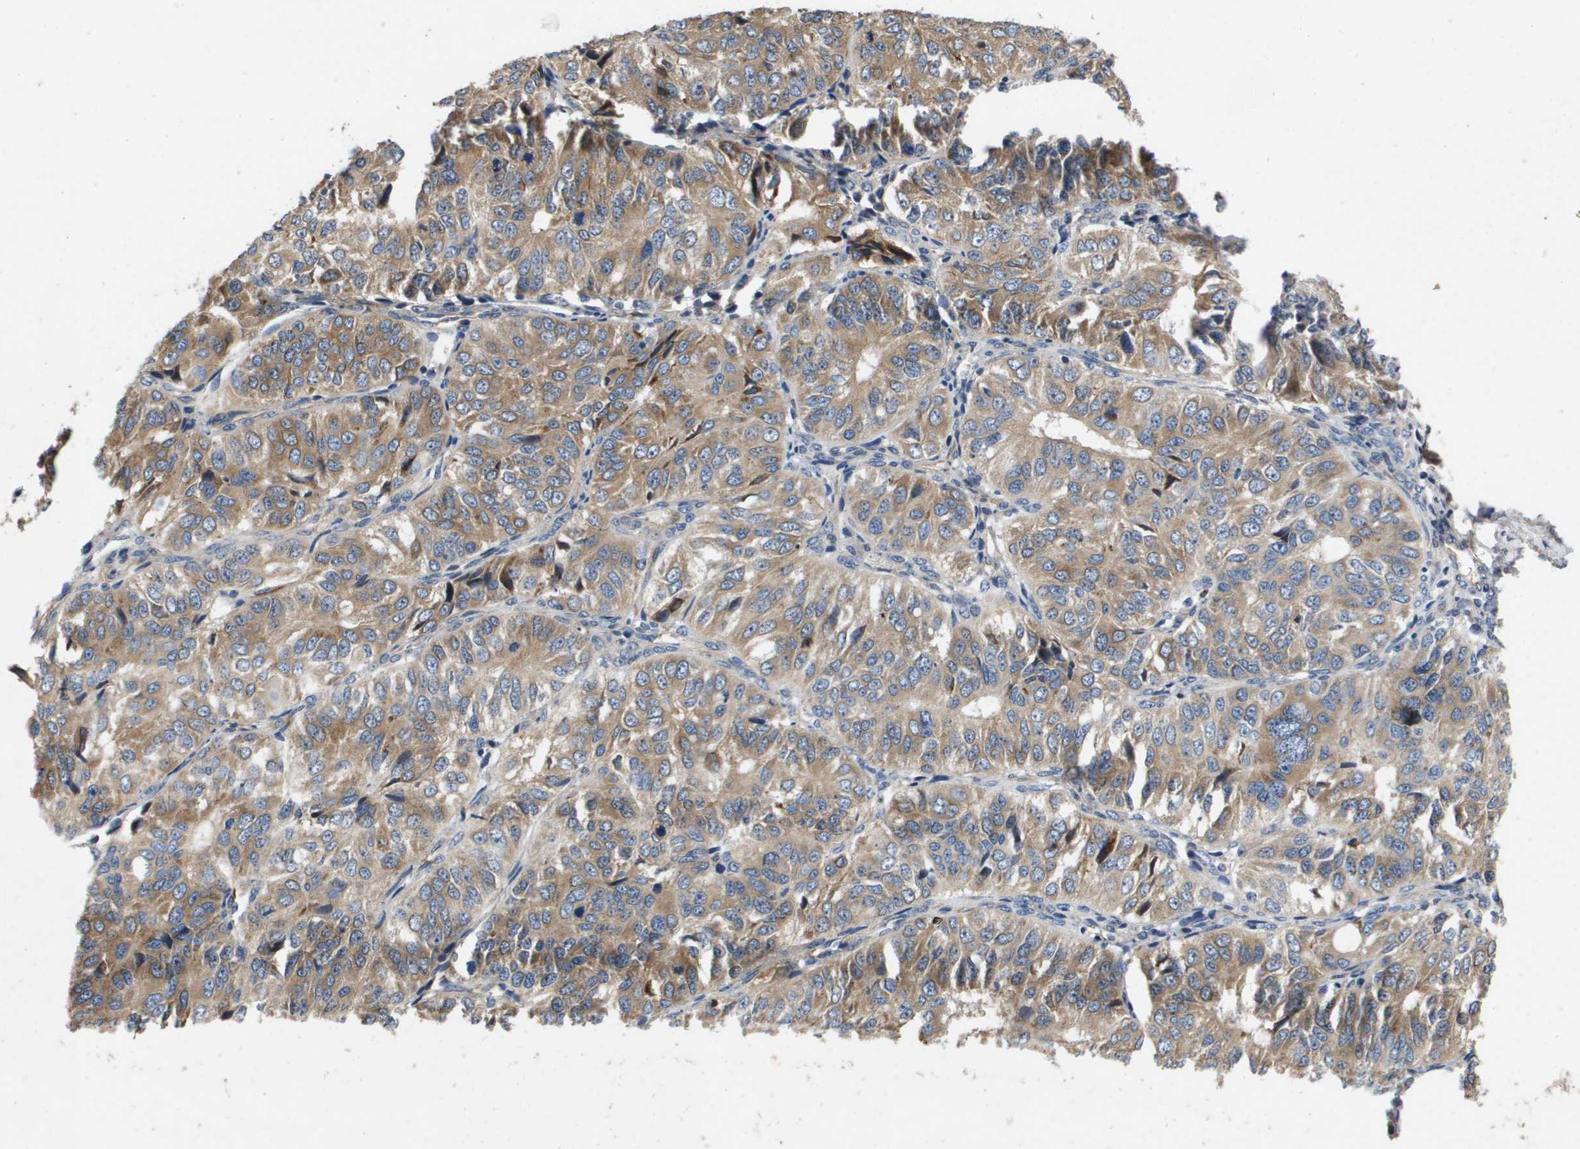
{"staining": {"intensity": "moderate", "quantity": ">75%", "location": "cytoplasmic/membranous"}, "tissue": "ovarian cancer", "cell_type": "Tumor cells", "image_type": "cancer", "snomed": [{"axis": "morphology", "description": "Carcinoma, endometroid"}, {"axis": "topography", "description": "Ovary"}], "caption": "Moderate cytoplasmic/membranous protein staining is appreciated in approximately >75% of tumor cells in ovarian endometroid carcinoma.", "gene": "ENTPD2", "patient": {"sex": "female", "age": 51}}